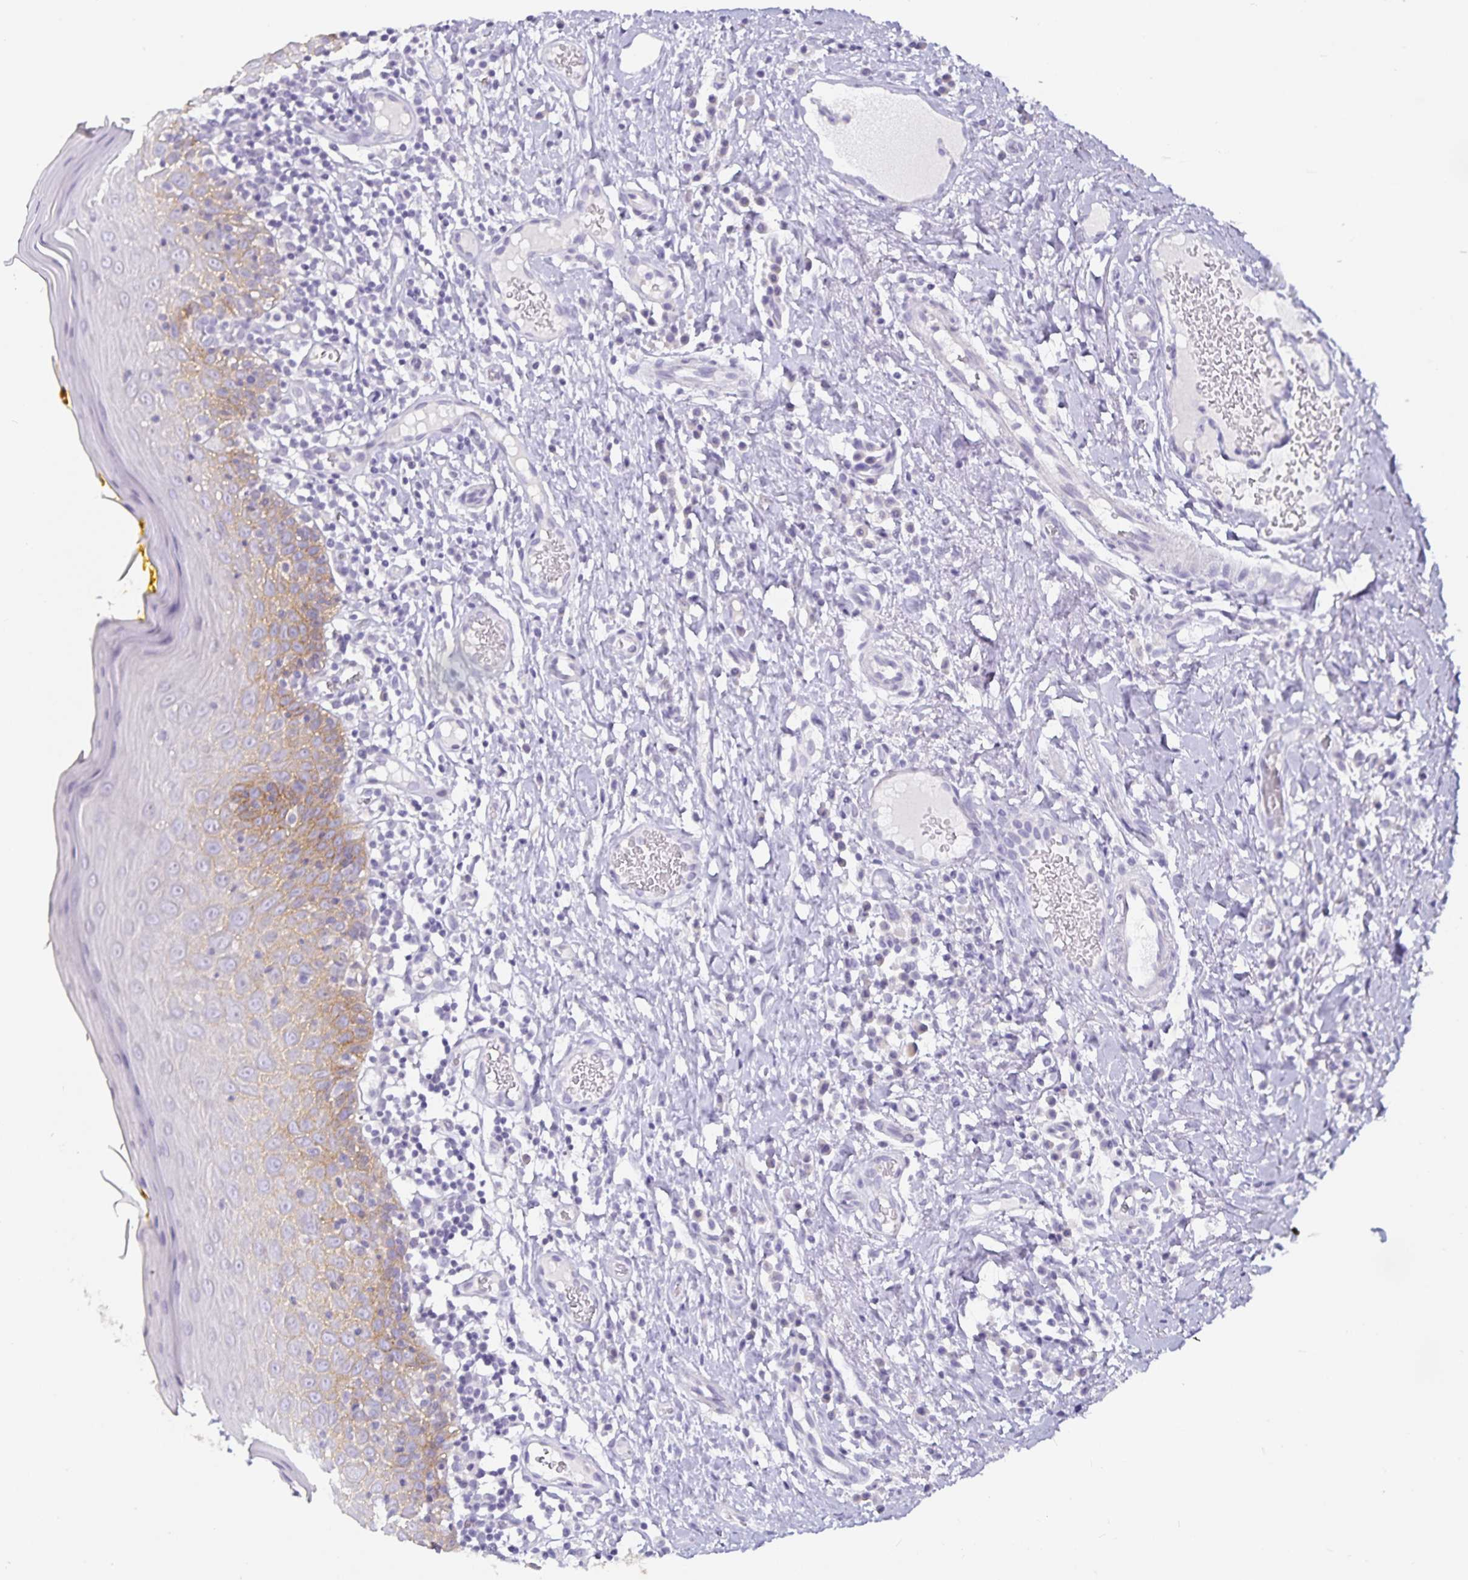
{"staining": {"intensity": "moderate", "quantity": "25%-75%", "location": "cytoplasmic/membranous"}, "tissue": "oral mucosa", "cell_type": "Squamous epithelial cells", "image_type": "normal", "snomed": [{"axis": "morphology", "description": "Normal tissue, NOS"}, {"axis": "topography", "description": "Oral tissue"}, {"axis": "topography", "description": "Tounge, NOS"}], "caption": "The micrograph demonstrates immunohistochemical staining of unremarkable oral mucosa. There is moderate cytoplasmic/membranous positivity is identified in approximately 25%-75% of squamous epithelial cells.", "gene": "CA12", "patient": {"sex": "female", "age": 58}}